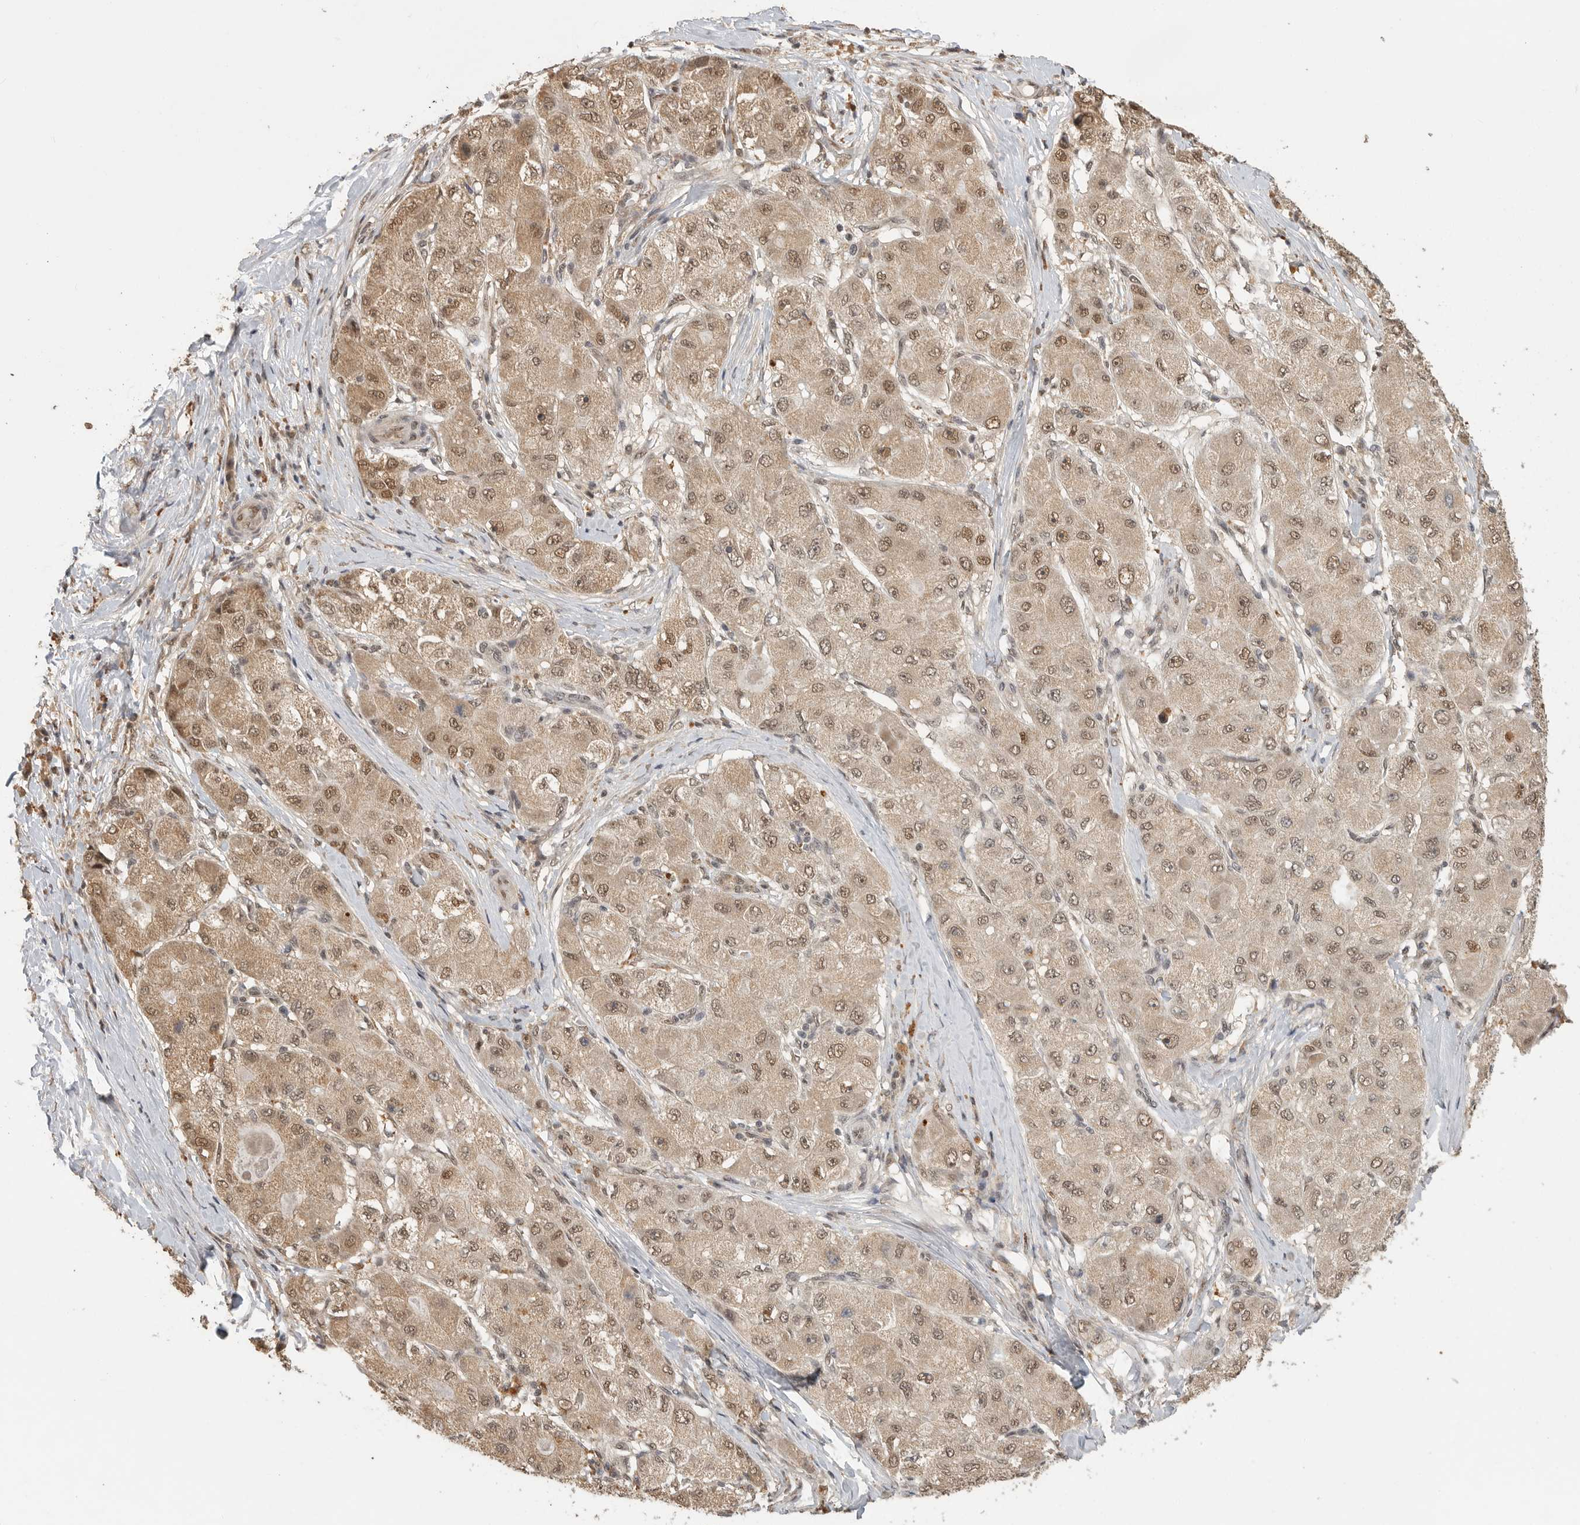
{"staining": {"intensity": "moderate", "quantity": ">75%", "location": "cytoplasmic/membranous,nuclear"}, "tissue": "liver cancer", "cell_type": "Tumor cells", "image_type": "cancer", "snomed": [{"axis": "morphology", "description": "Carcinoma, Hepatocellular, NOS"}, {"axis": "topography", "description": "Liver"}], "caption": "Immunohistochemical staining of liver cancer displays medium levels of moderate cytoplasmic/membranous and nuclear staining in about >75% of tumor cells.", "gene": "DFFA", "patient": {"sex": "male", "age": 80}}